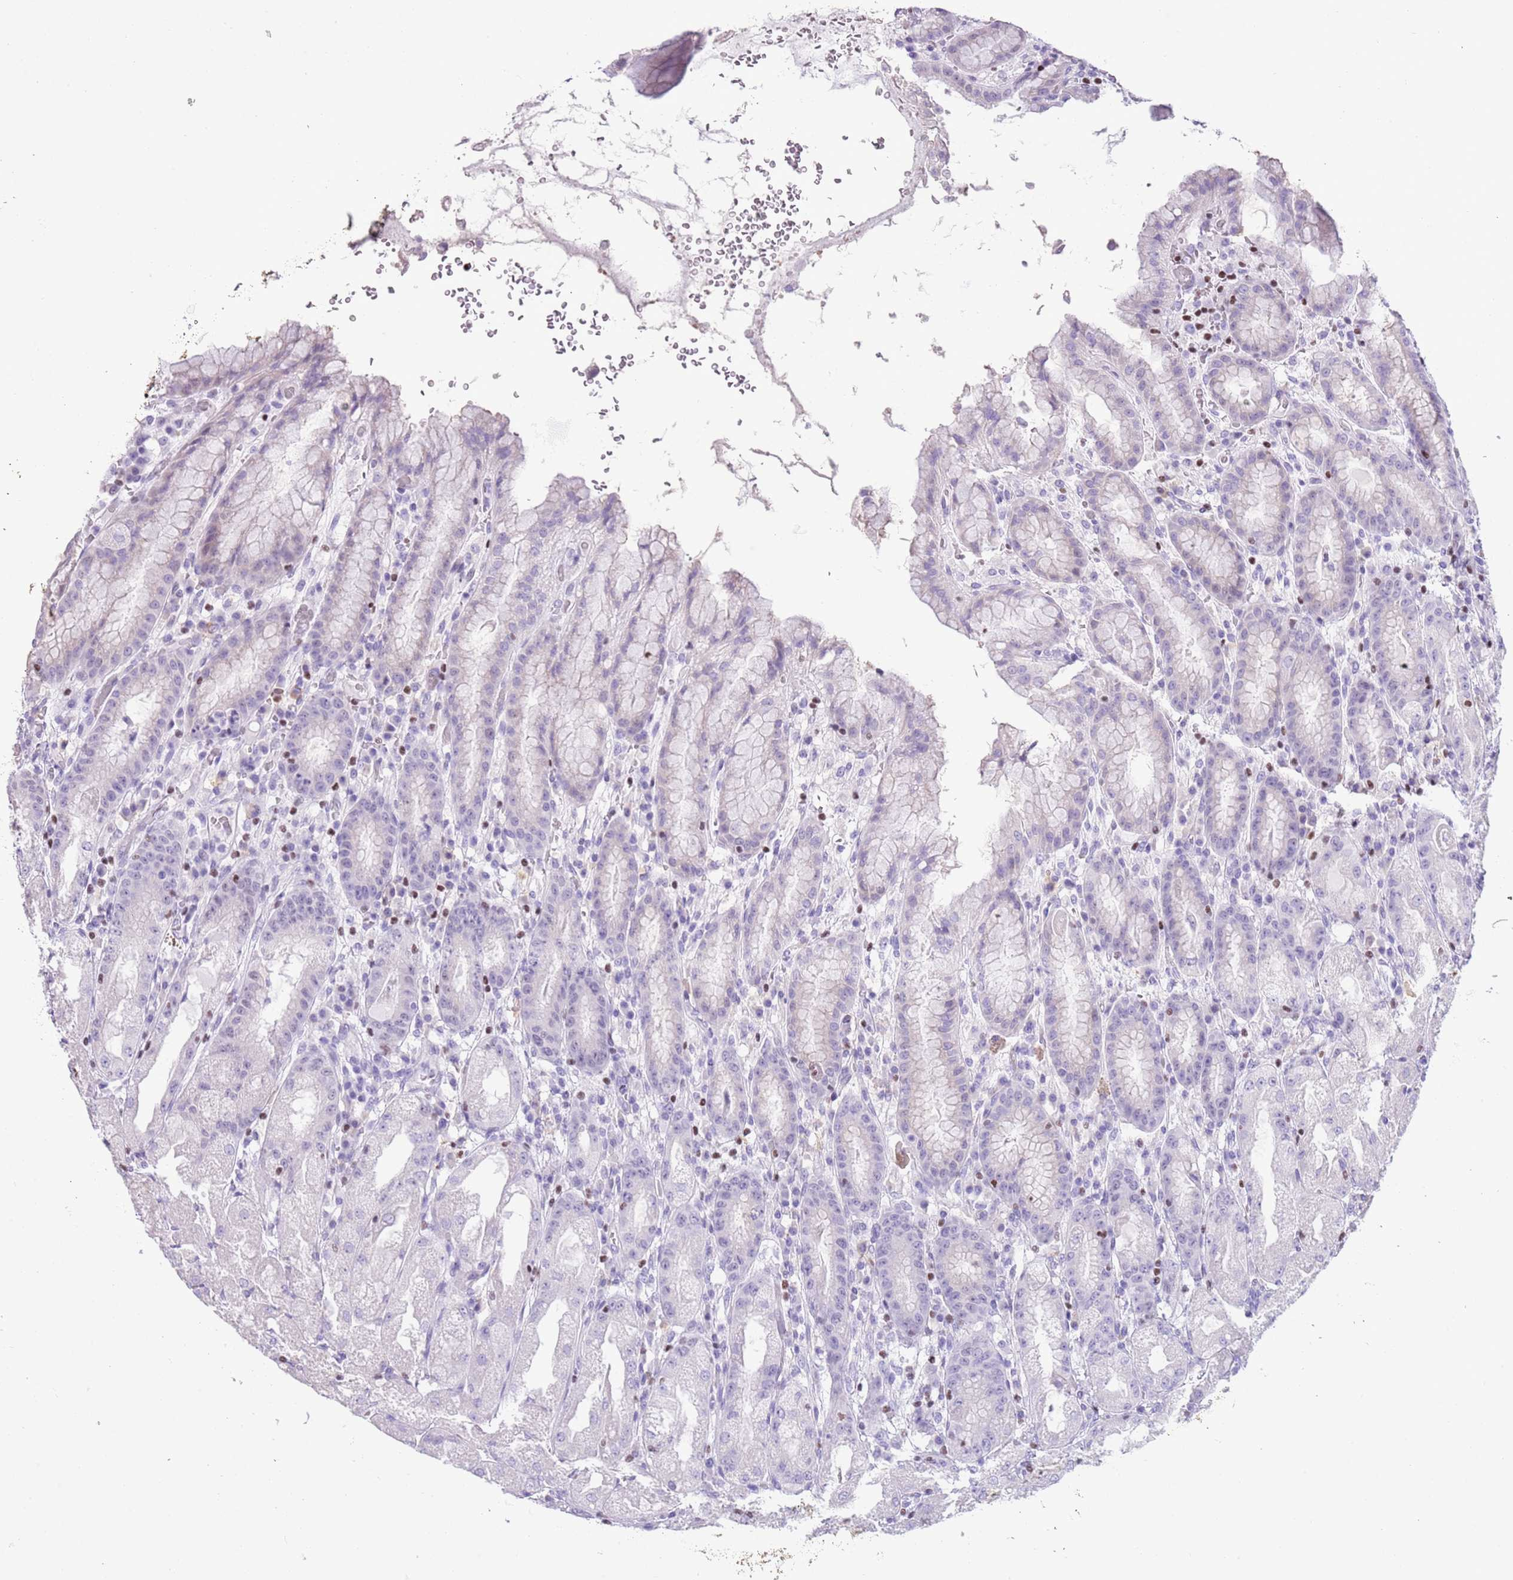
{"staining": {"intensity": "negative", "quantity": "none", "location": "none"}, "tissue": "stomach", "cell_type": "Glandular cells", "image_type": "normal", "snomed": [{"axis": "morphology", "description": "Normal tissue, NOS"}, {"axis": "topography", "description": "Stomach, upper"}], "caption": "DAB (3,3'-diaminobenzidine) immunohistochemical staining of unremarkable stomach demonstrates no significant expression in glandular cells. (Brightfield microscopy of DAB (3,3'-diaminobenzidine) immunohistochemistry at high magnification).", "gene": "BCL11B", "patient": {"sex": "male", "age": 52}}